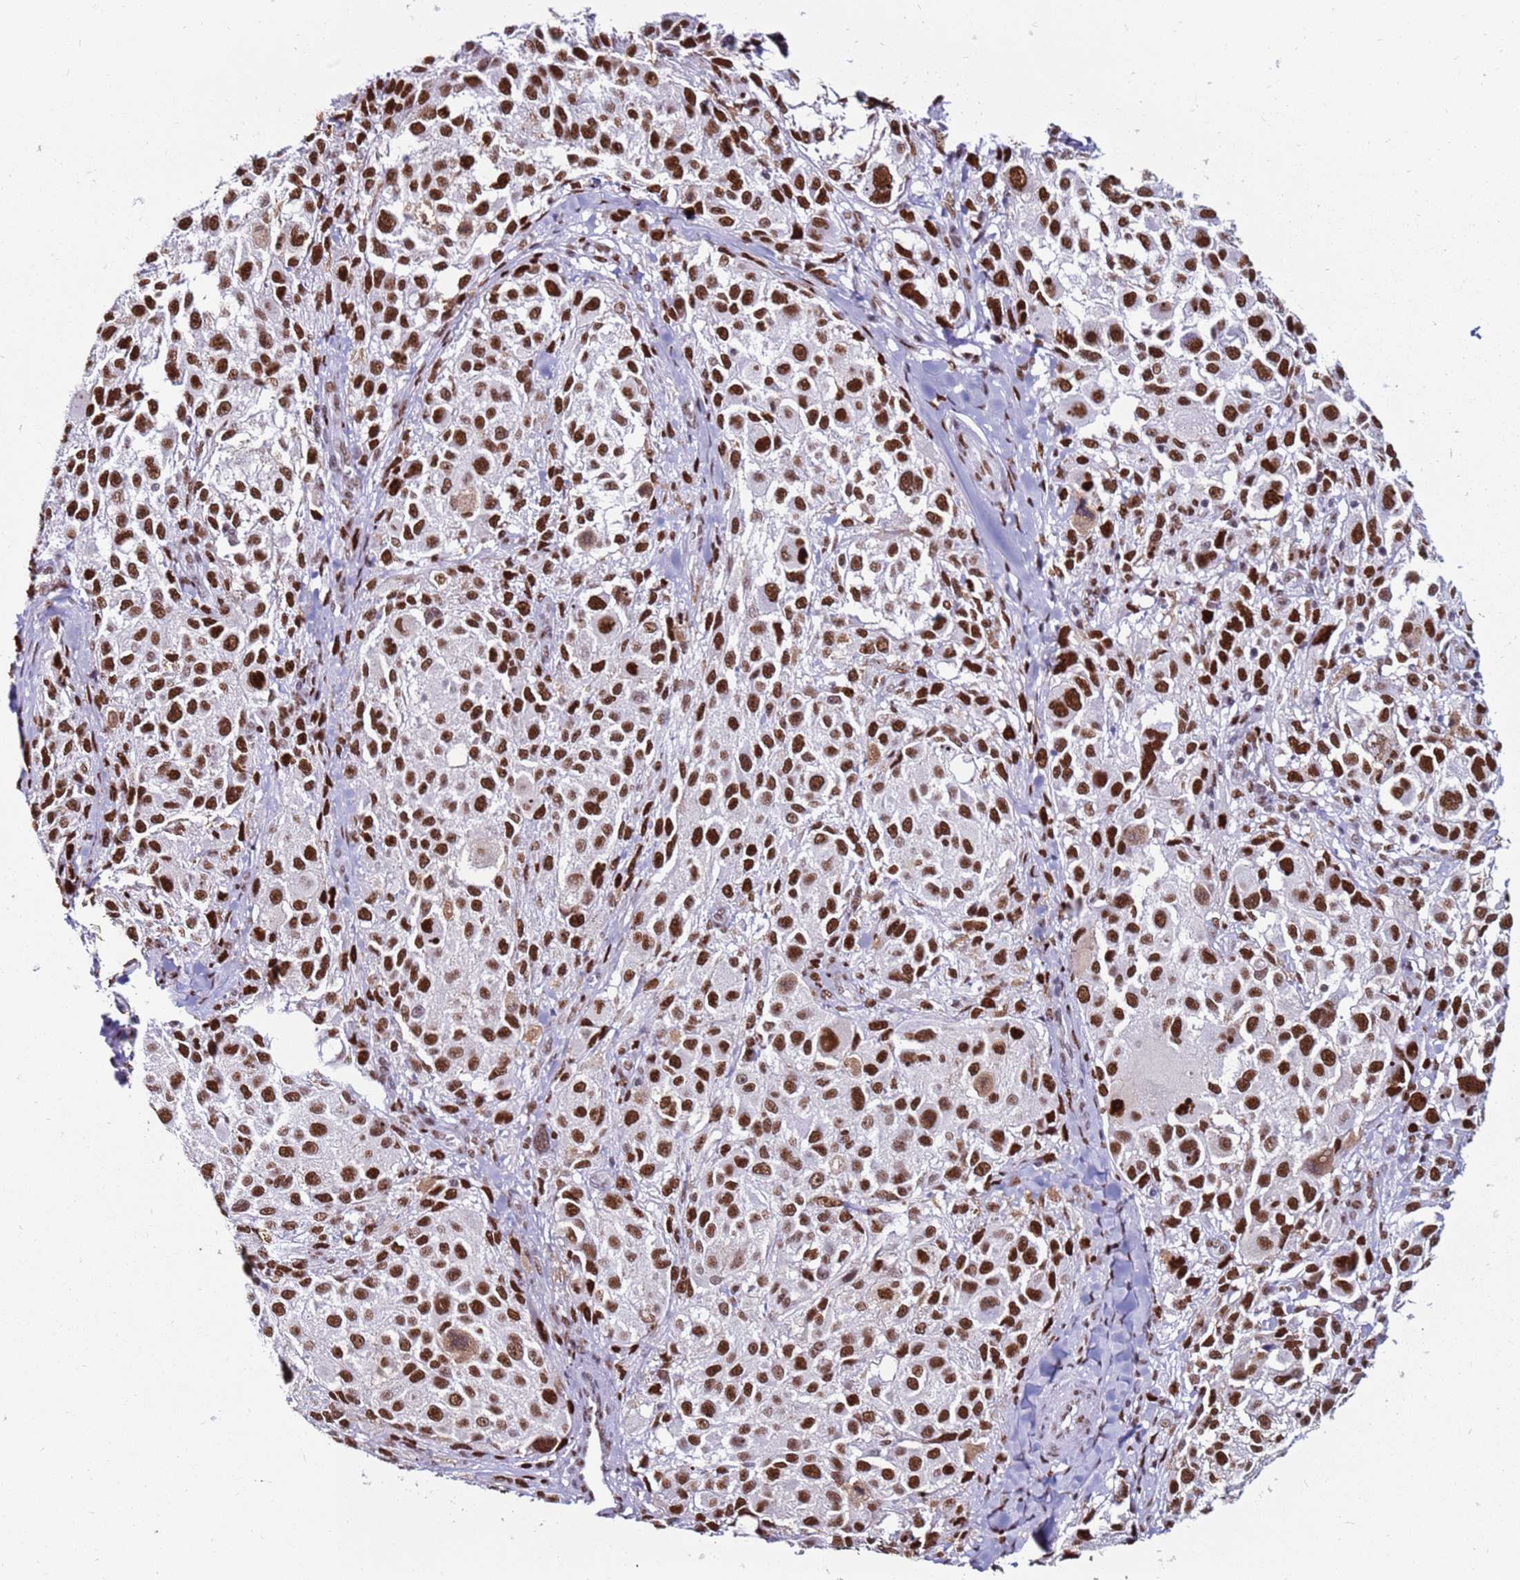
{"staining": {"intensity": "strong", "quantity": ">75%", "location": "nuclear"}, "tissue": "melanoma", "cell_type": "Tumor cells", "image_type": "cancer", "snomed": [{"axis": "morphology", "description": "Normal morphology"}, {"axis": "morphology", "description": "Malignant melanoma, NOS"}, {"axis": "topography", "description": "Skin"}], "caption": "The image exhibits immunohistochemical staining of melanoma. There is strong nuclear positivity is seen in approximately >75% of tumor cells.", "gene": "KPNA4", "patient": {"sex": "female", "age": 72}}